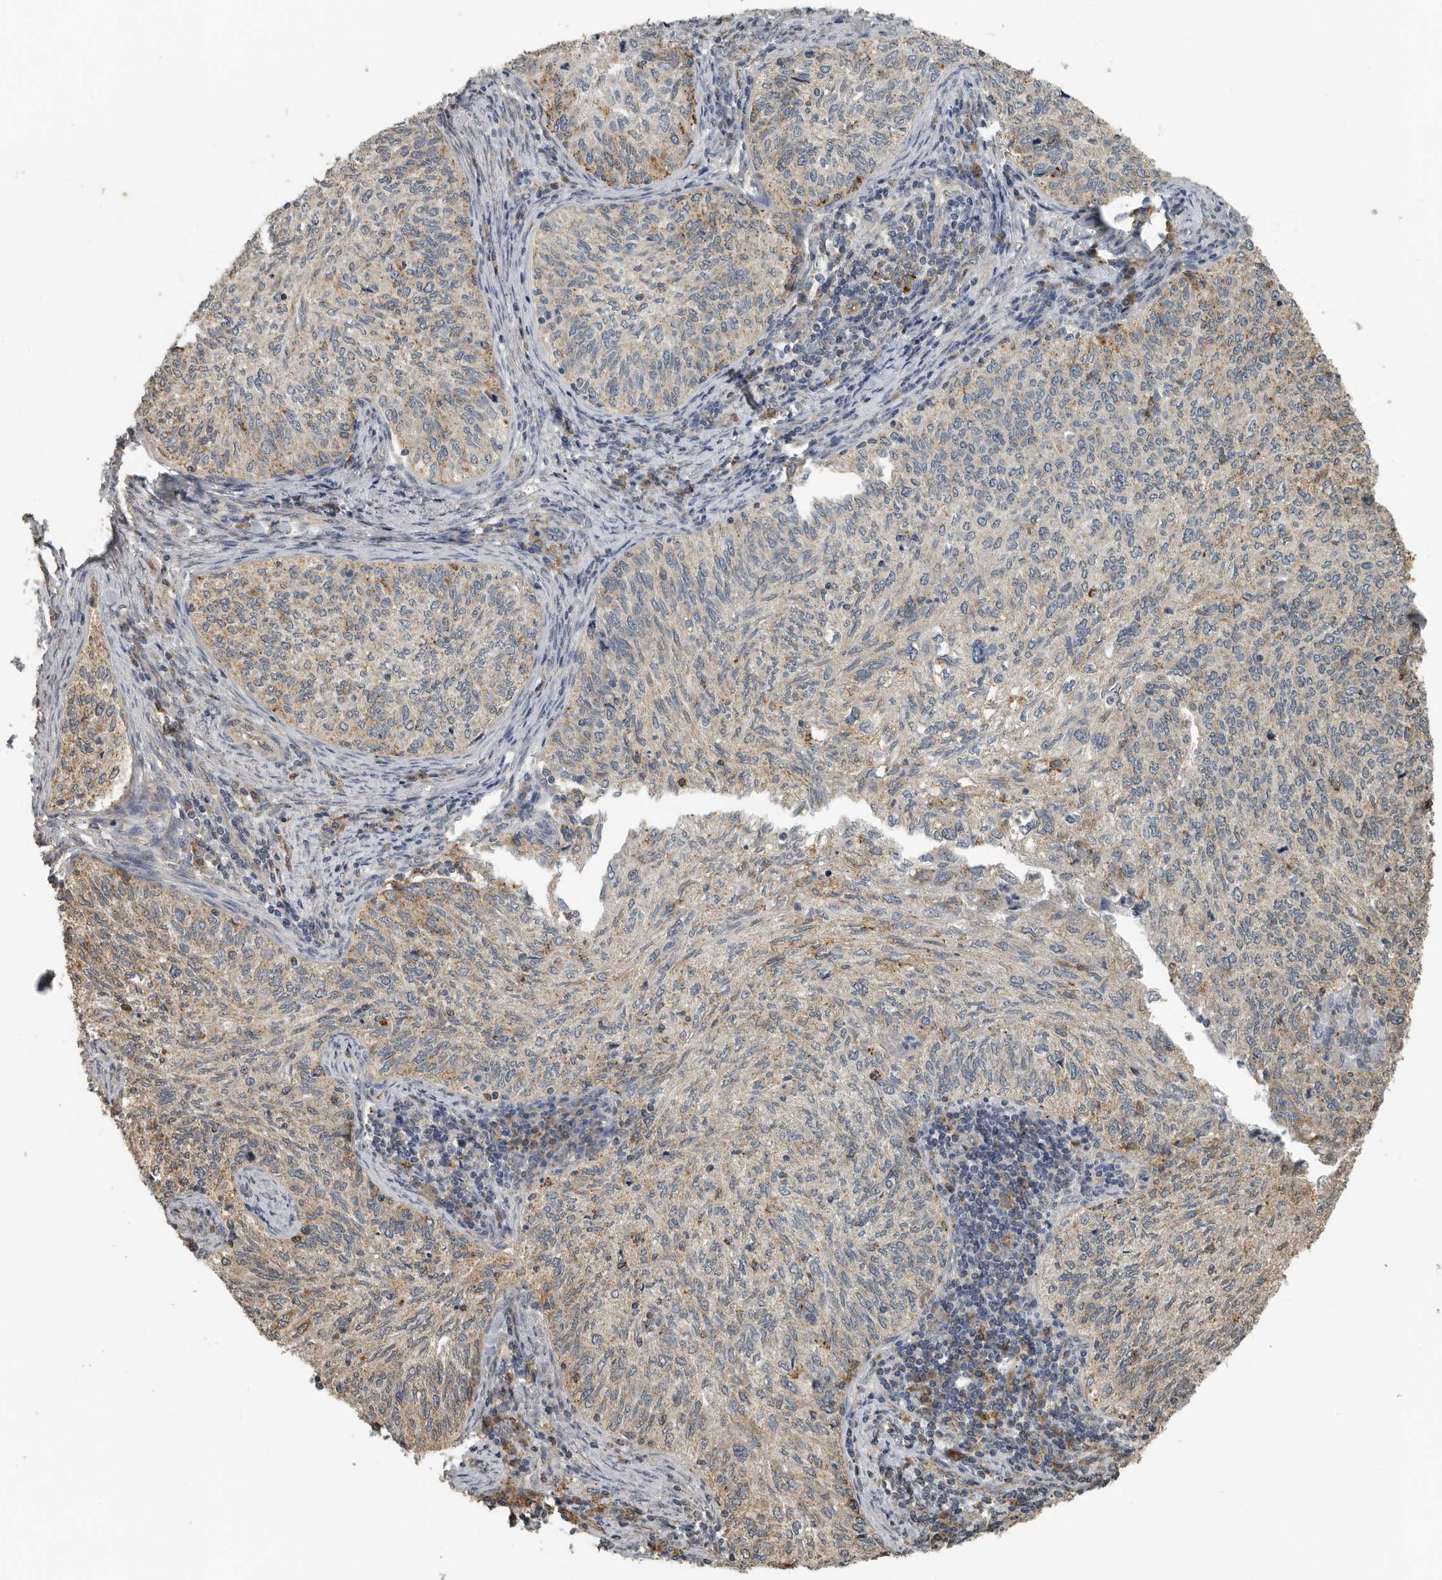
{"staining": {"intensity": "weak", "quantity": "25%-75%", "location": "cytoplasmic/membranous"}, "tissue": "cervical cancer", "cell_type": "Tumor cells", "image_type": "cancer", "snomed": [{"axis": "morphology", "description": "Squamous cell carcinoma, NOS"}, {"axis": "topography", "description": "Cervix"}], "caption": "Immunohistochemistry image of neoplastic tissue: human cervical cancer (squamous cell carcinoma) stained using IHC demonstrates low levels of weak protein expression localized specifically in the cytoplasmic/membranous of tumor cells, appearing as a cytoplasmic/membranous brown color.", "gene": "AFAP1", "patient": {"sex": "female", "age": 30}}